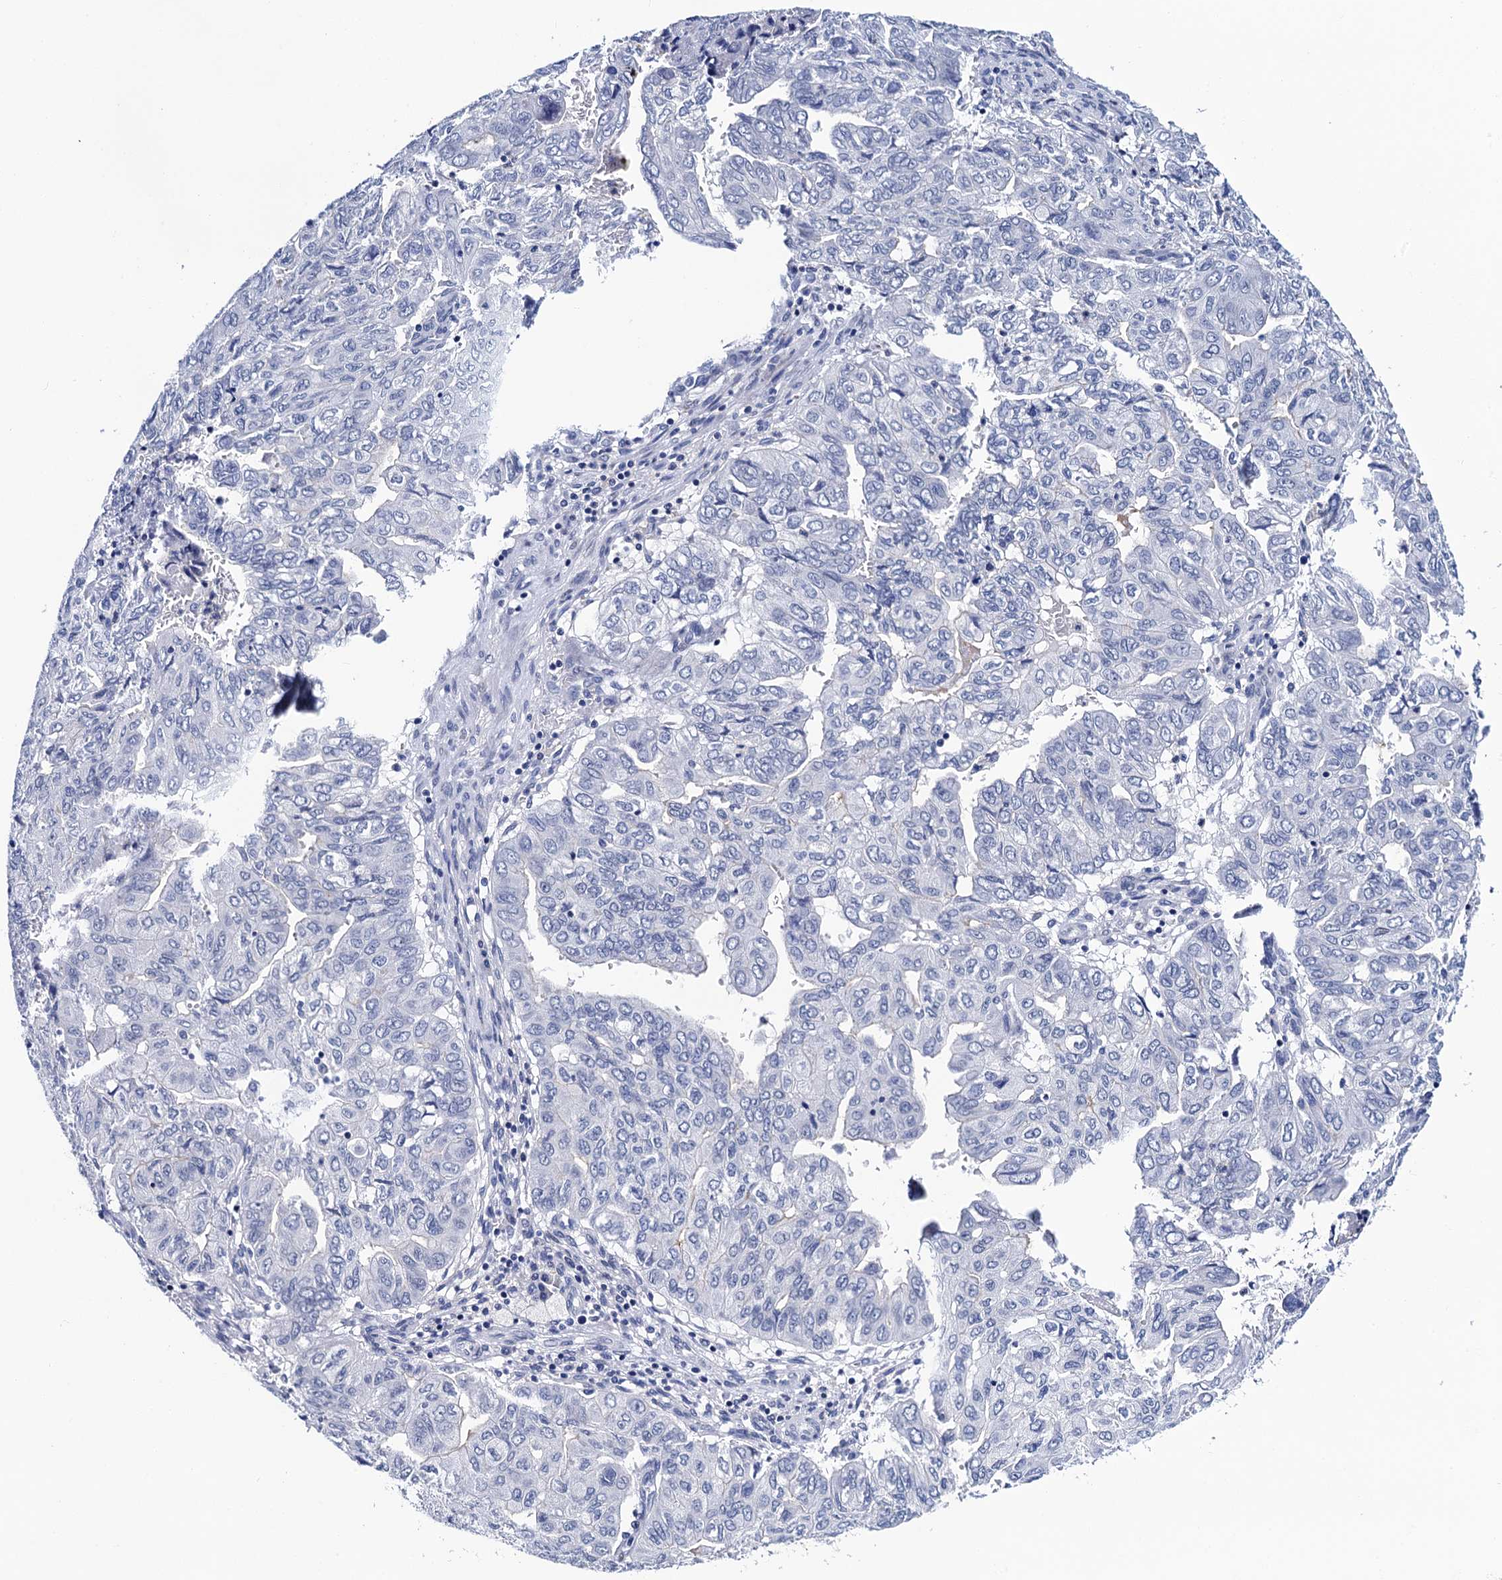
{"staining": {"intensity": "negative", "quantity": "none", "location": "none"}, "tissue": "pancreatic cancer", "cell_type": "Tumor cells", "image_type": "cancer", "snomed": [{"axis": "morphology", "description": "Adenocarcinoma, NOS"}, {"axis": "topography", "description": "Pancreas"}], "caption": "This is an immunohistochemistry (IHC) image of human pancreatic adenocarcinoma. There is no expression in tumor cells.", "gene": "LYPD3", "patient": {"sex": "male", "age": 51}}